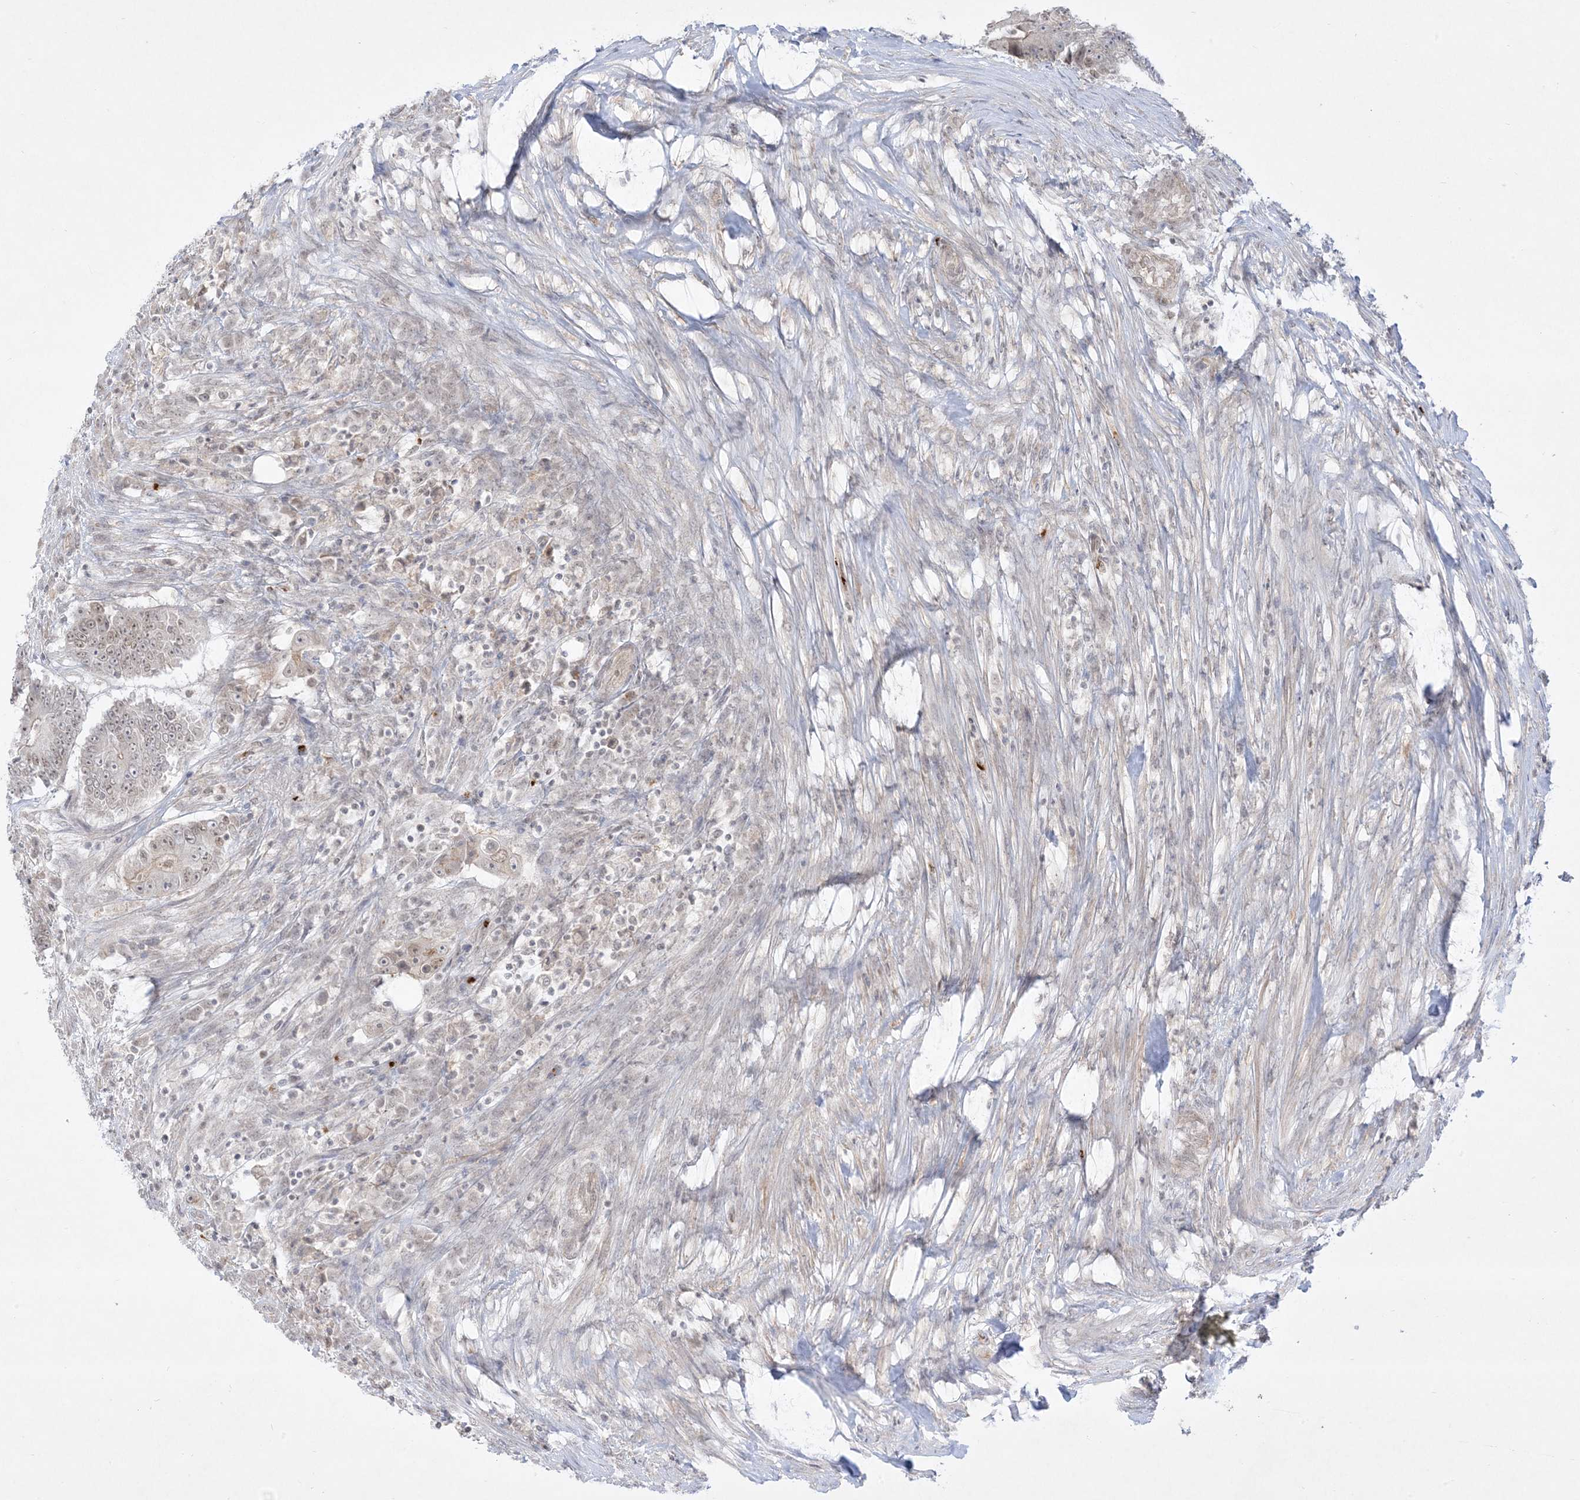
{"staining": {"intensity": "weak", "quantity": "25%-75%", "location": "nuclear"}, "tissue": "colorectal cancer", "cell_type": "Tumor cells", "image_type": "cancer", "snomed": [{"axis": "morphology", "description": "Adenocarcinoma, NOS"}, {"axis": "topography", "description": "Colon"}], "caption": "Tumor cells display low levels of weak nuclear staining in about 25%-75% of cells in colorectal cancer (adenocarcinoma).", "gene": "PTK6", "patient": {"sex": "male", "age": 83}}